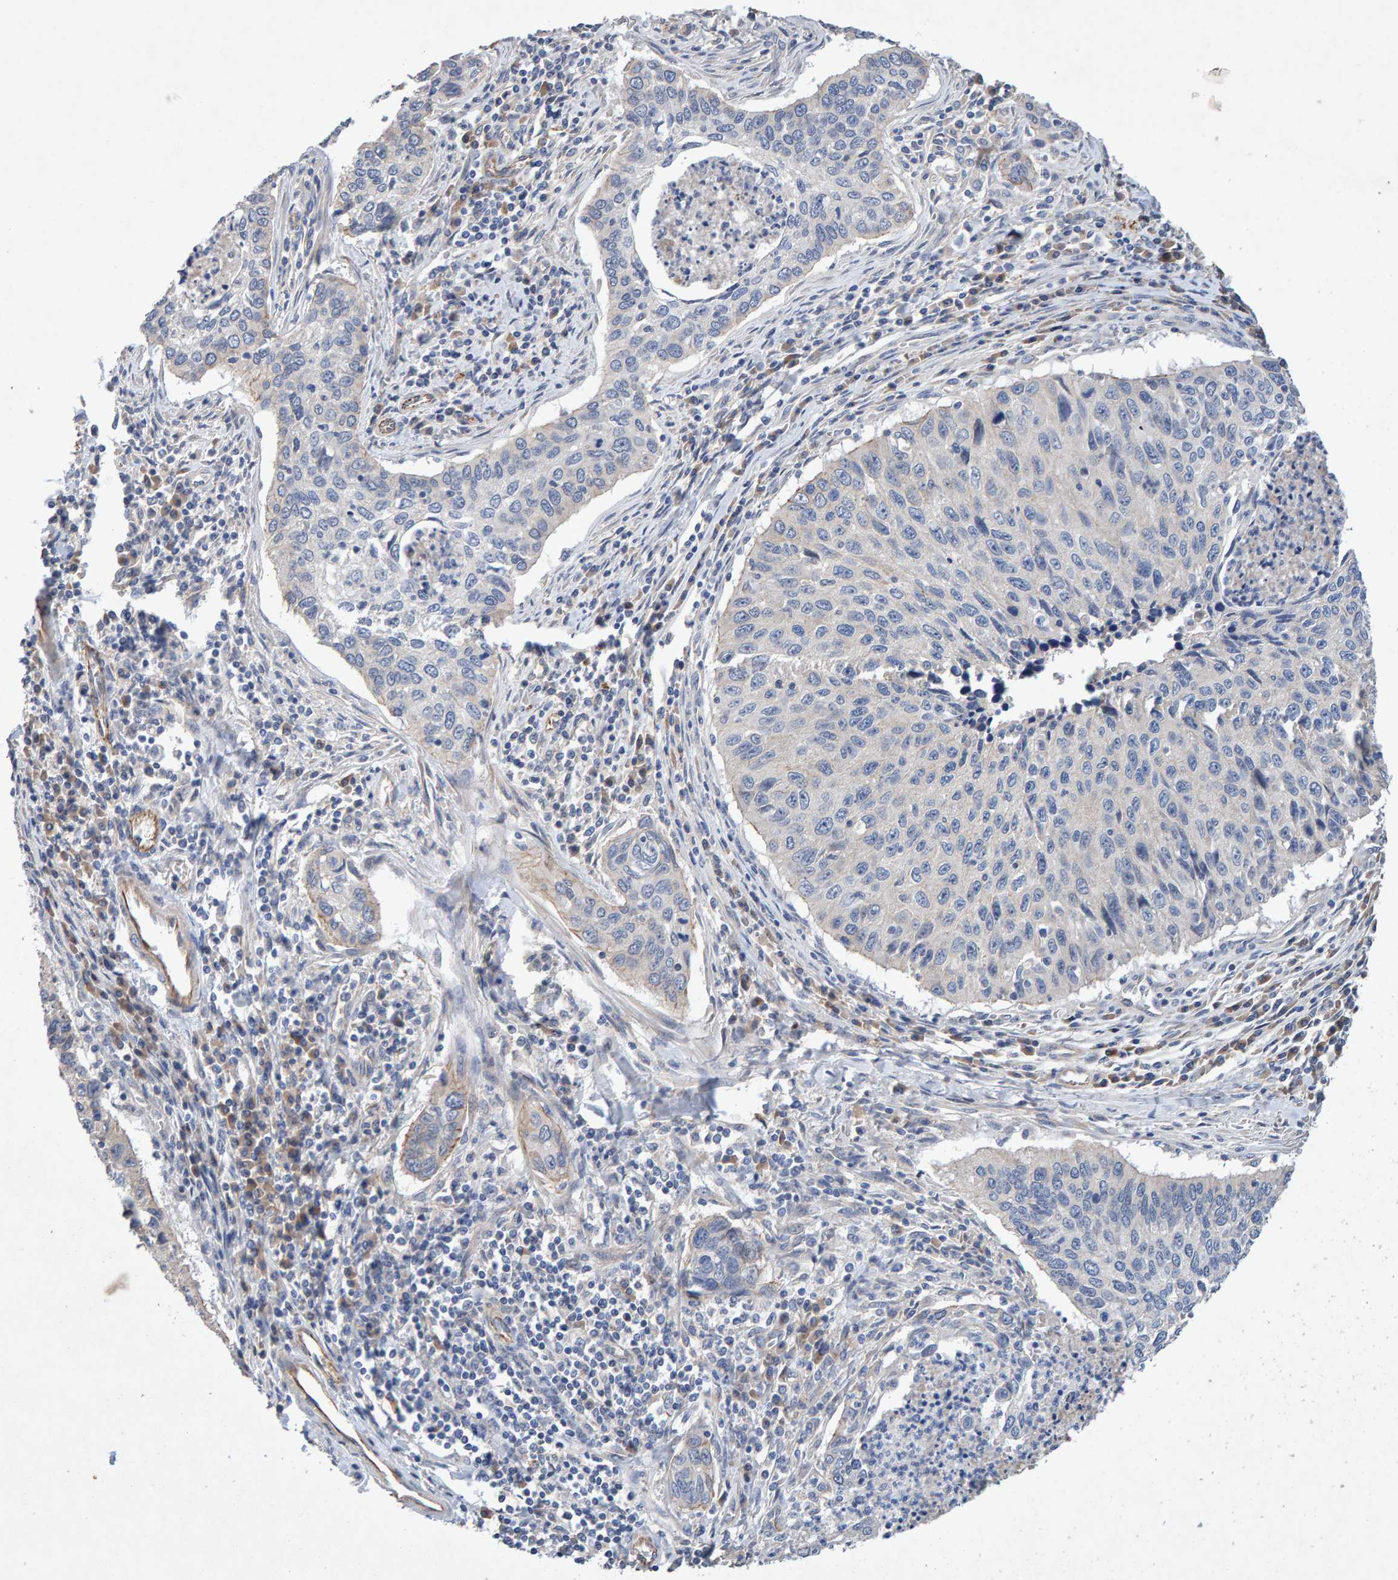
{"staining": {"intensity": "negative", "quantity": "none", "location": "none"}, "tissue": "cervical cancer", "cell_type": "Tumor cells", "image_type": "cancer", "snomed": [{"axis": "morphology", "description": "Squamous cell carcinoma, NOS"}, {"axis": "topography", "description": "Cervix"}], "caption": "The IHC photomicrograph has no significant staining in tumor cells of cervical squamous cell carcinoma tissue.", "gene": "EFR3A", "patient": {"sex": "female", "age": 53}}